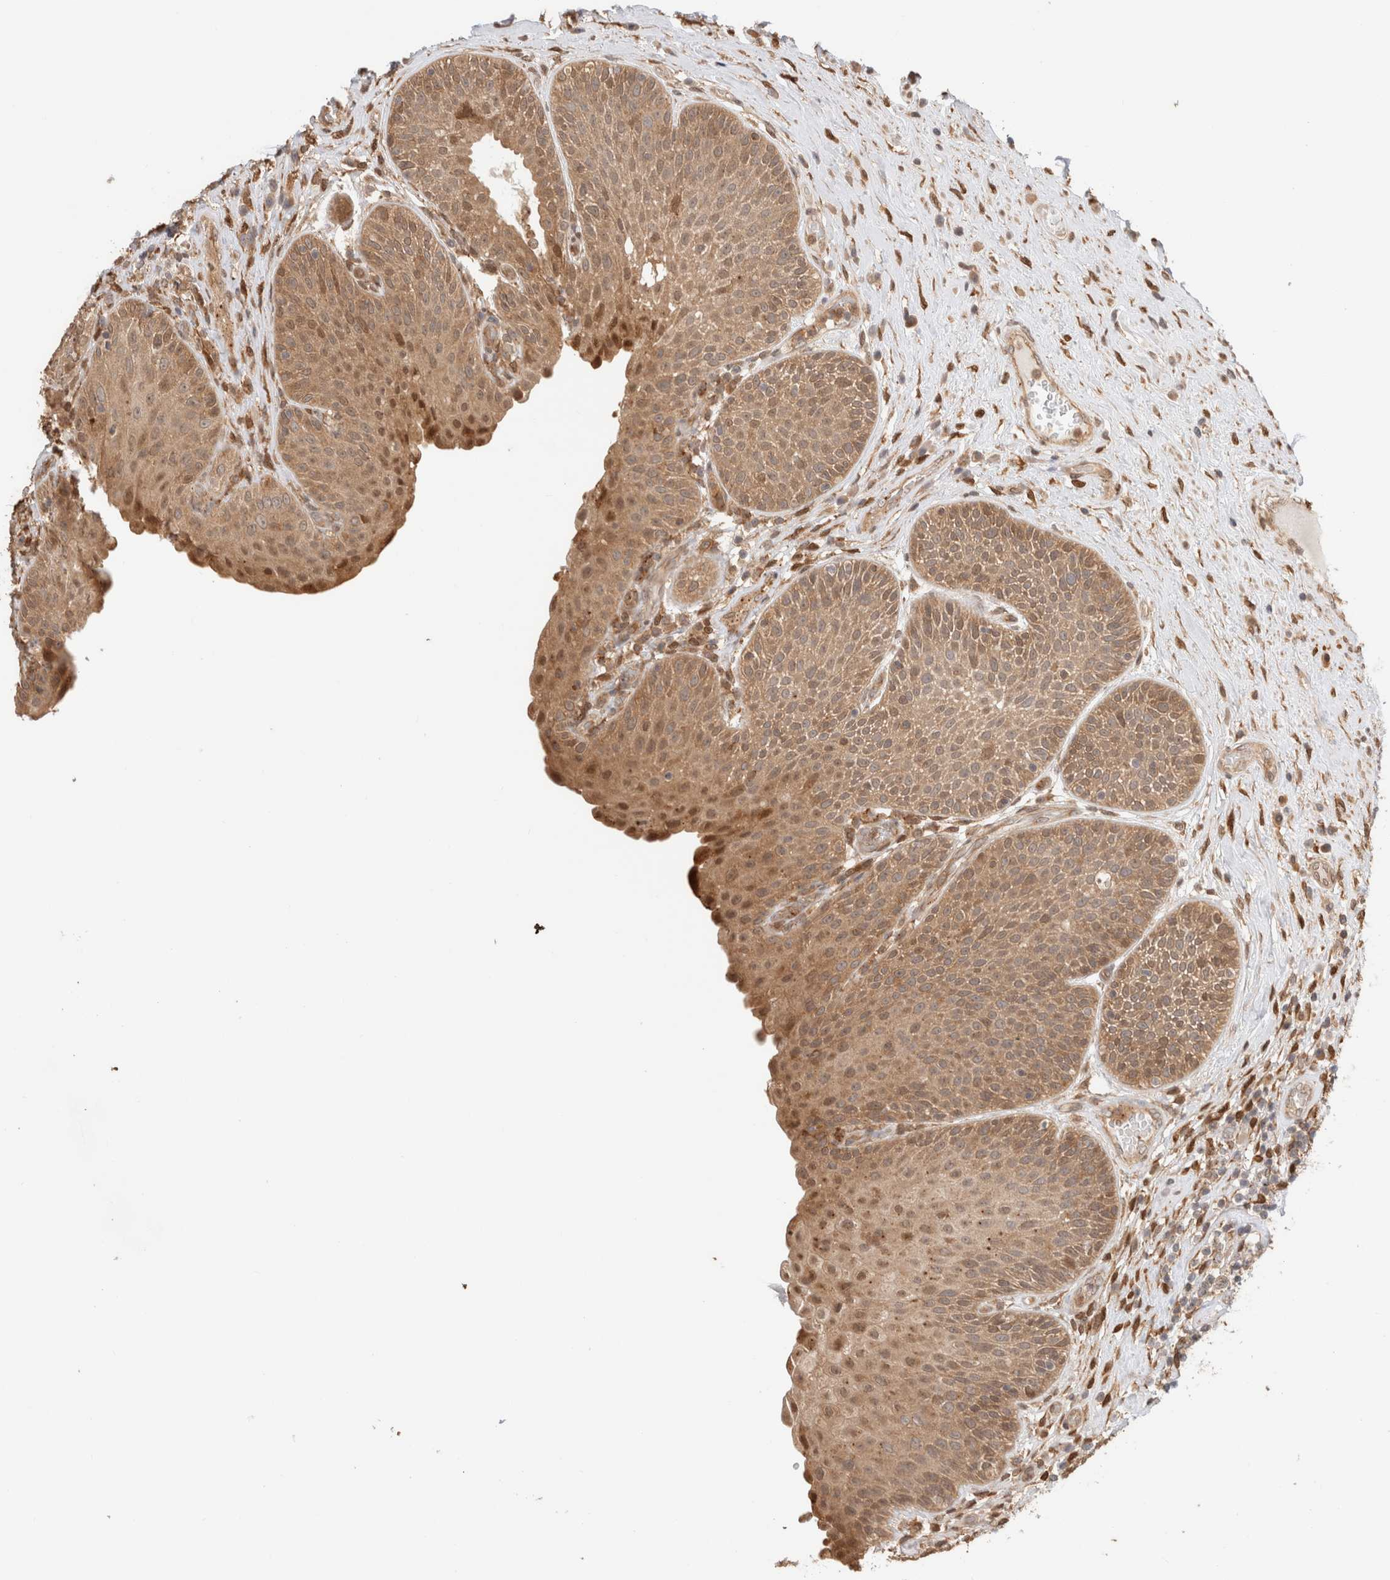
{"staining": {"intensity": "moderate", "quantity": ">75%", "location": "cytoplasmic/membranous,nuclear"}, "tissue": "urinary bladder", "cell_type": "Urothelial cells", "image_type": "normal", "snomed": [{"axis": "morphology", "description": "Normal tissue, NOS"}, {"axis": "topography", "description": "Urinary bladder"}], "caption": "IHC histopathology image of normal urinary bladder: urinary bladder stained using IHC exhibits medium levels of moderate protein expression localized specifically in the cytoplasmic/membranous,nuclear of urothelial cells, appearing as a cytoplasmic/membranous,nuclear brown color.", "gene": "OTUD6B", "patient": {"sex": "female", "age": 62}}